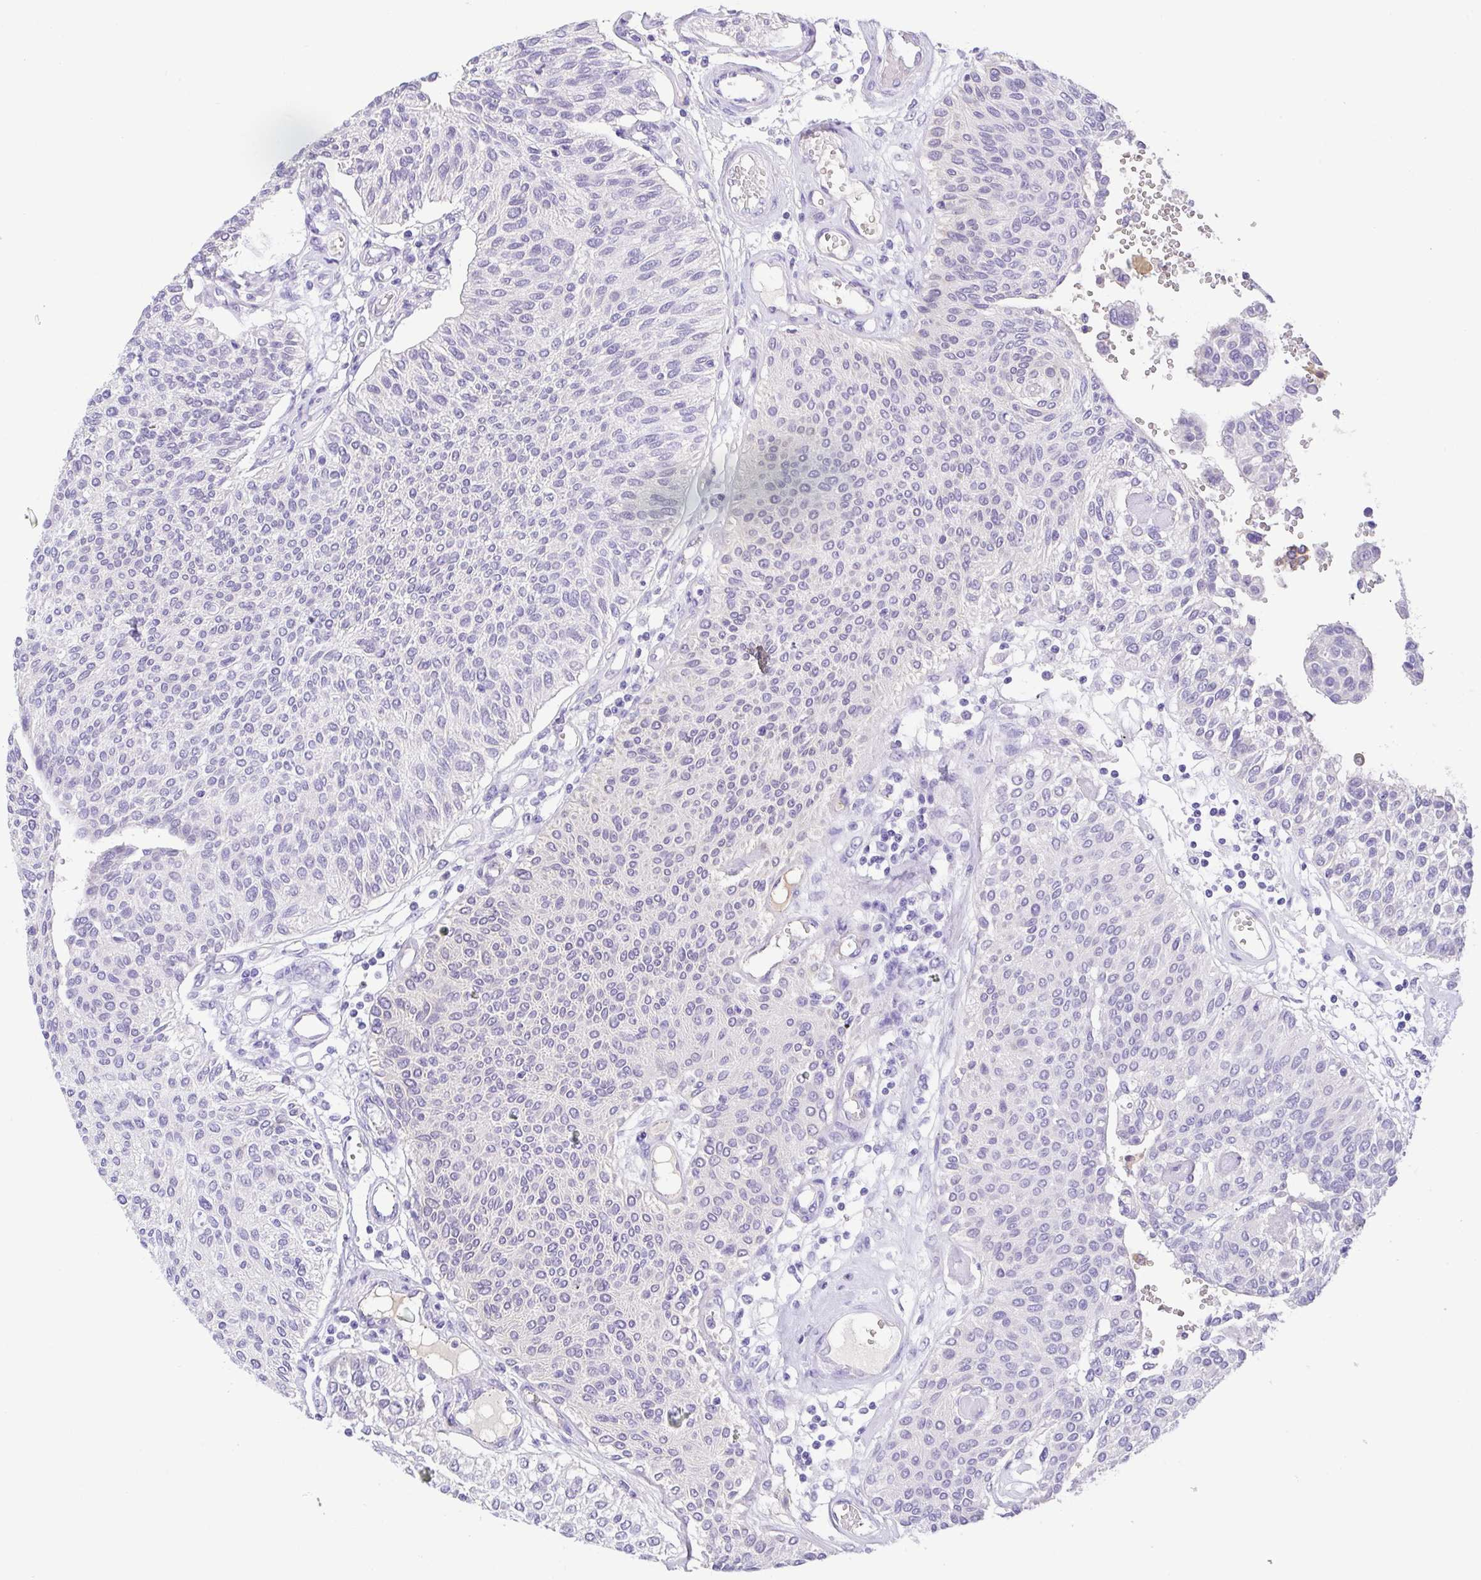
{"staining": {"intensity": "negative", "quantity": "none", "location": "none"}, "tissue": "urothelial cancer", "cell_type": "Tumor cells", "image_type": "cancer", "snomed": [{"axis": "morphology", "description": "Urothelial carcinoma, NOS"}, {"axis": "topography", "description": "Urinary bladder"}], "caption": "Immunohistochemistry of urothelial cancer displays no expression in tumor cells.", "gene": "SPATA4", "patient": {"sex": "male", "age": 55}}